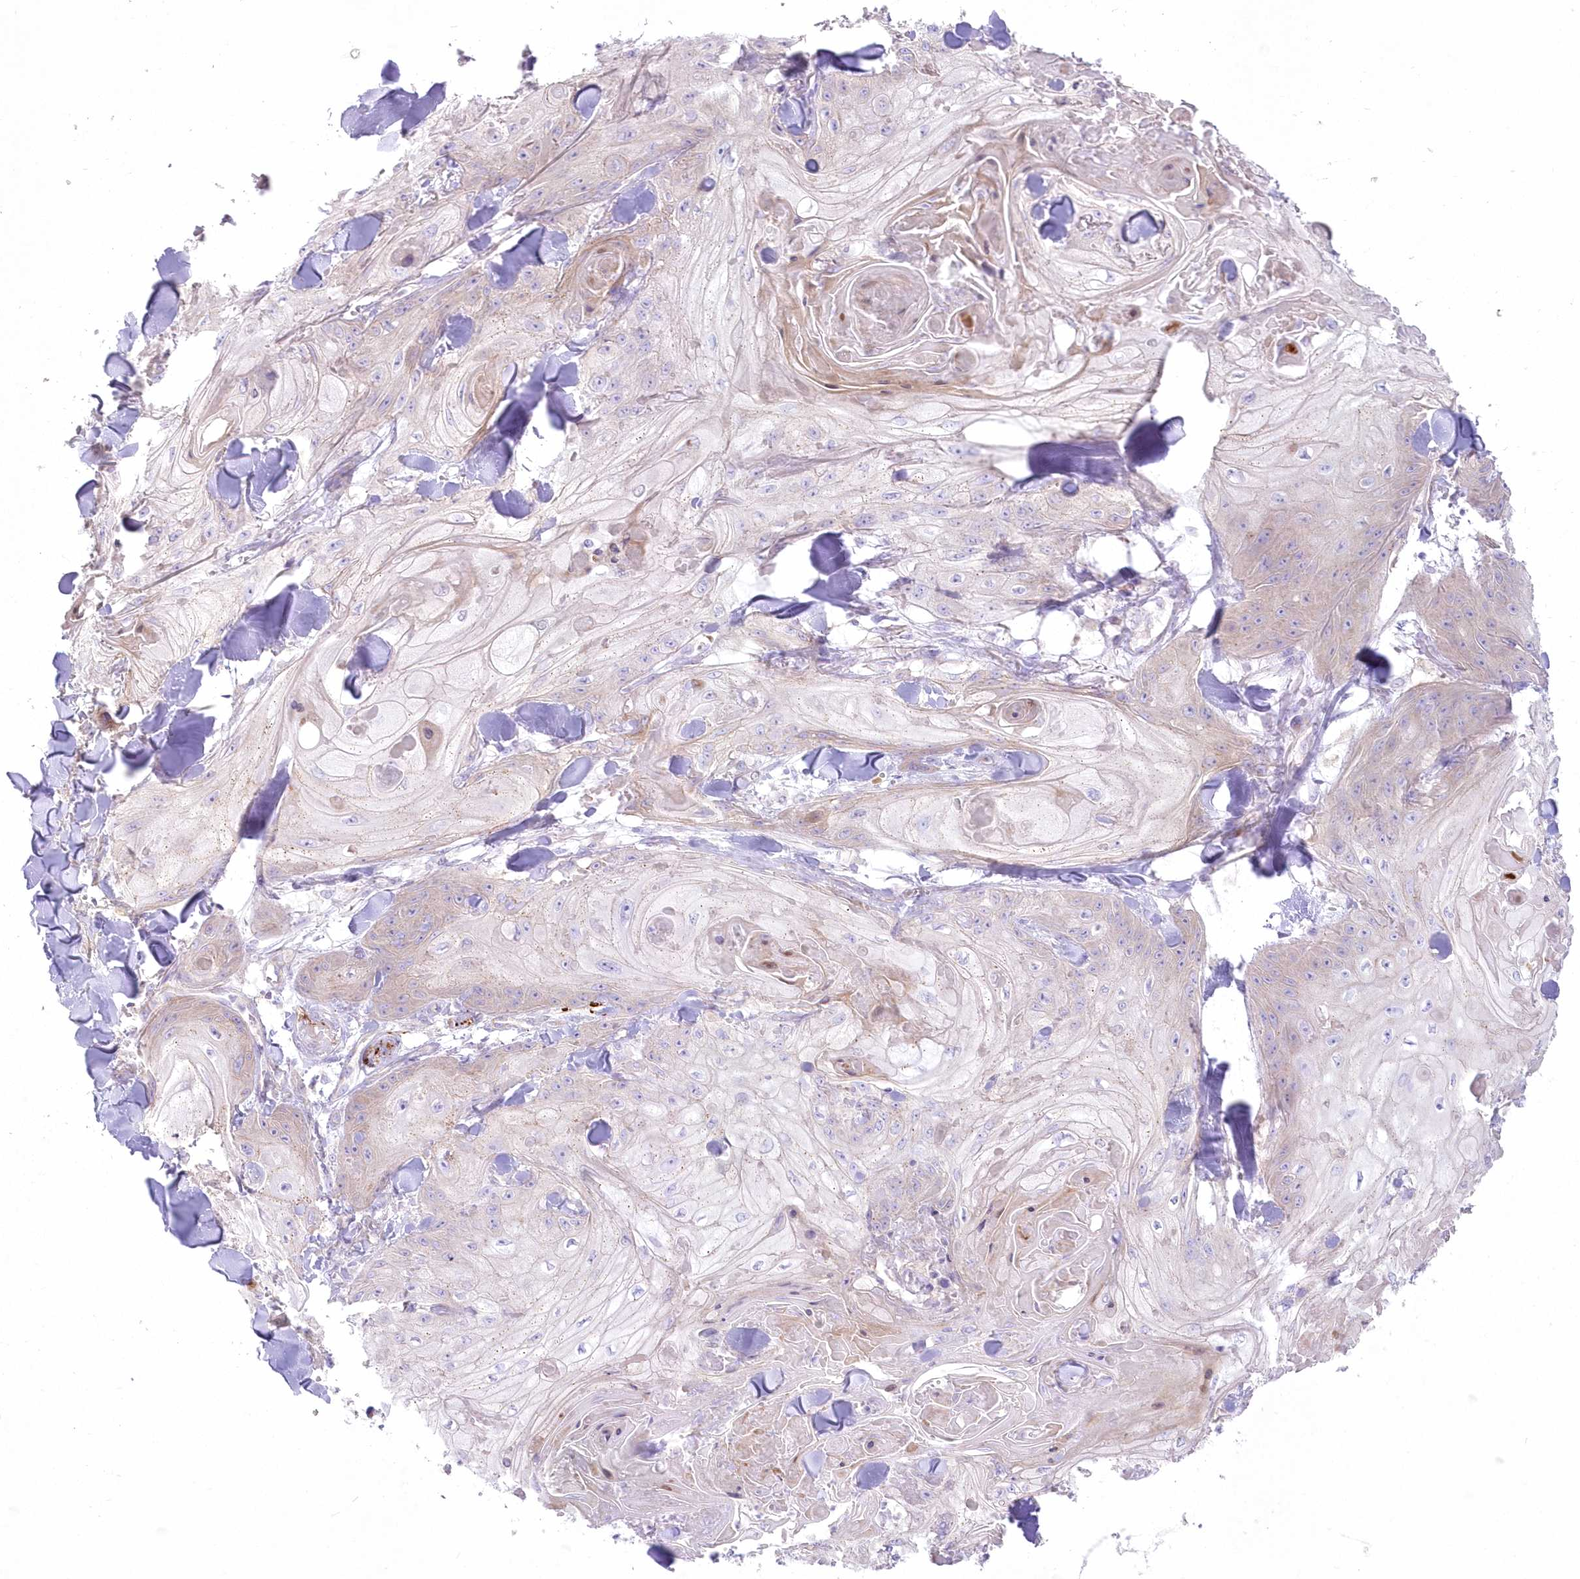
{"staining": {"intensity": "weak", "quantity": "<25%", "location": "cytoplasmic/membranous"}, "tissue": "skin cancer", "cell_type": "Tumor cells", "image_type": "cancer", "snomed": [{"axis": "morphology", "description": "Squamous cell carcinoma, NOS"}, {"axis": "topography", "description": "Skin"}], "caption": "Tumor cells show no significant protein positivity in squamous cell carcinoma (skin). (DAB IHC with hematoxylin counter stain).", "gene": "ZNF843", "patient": {"sex": "male", "age": 74}}